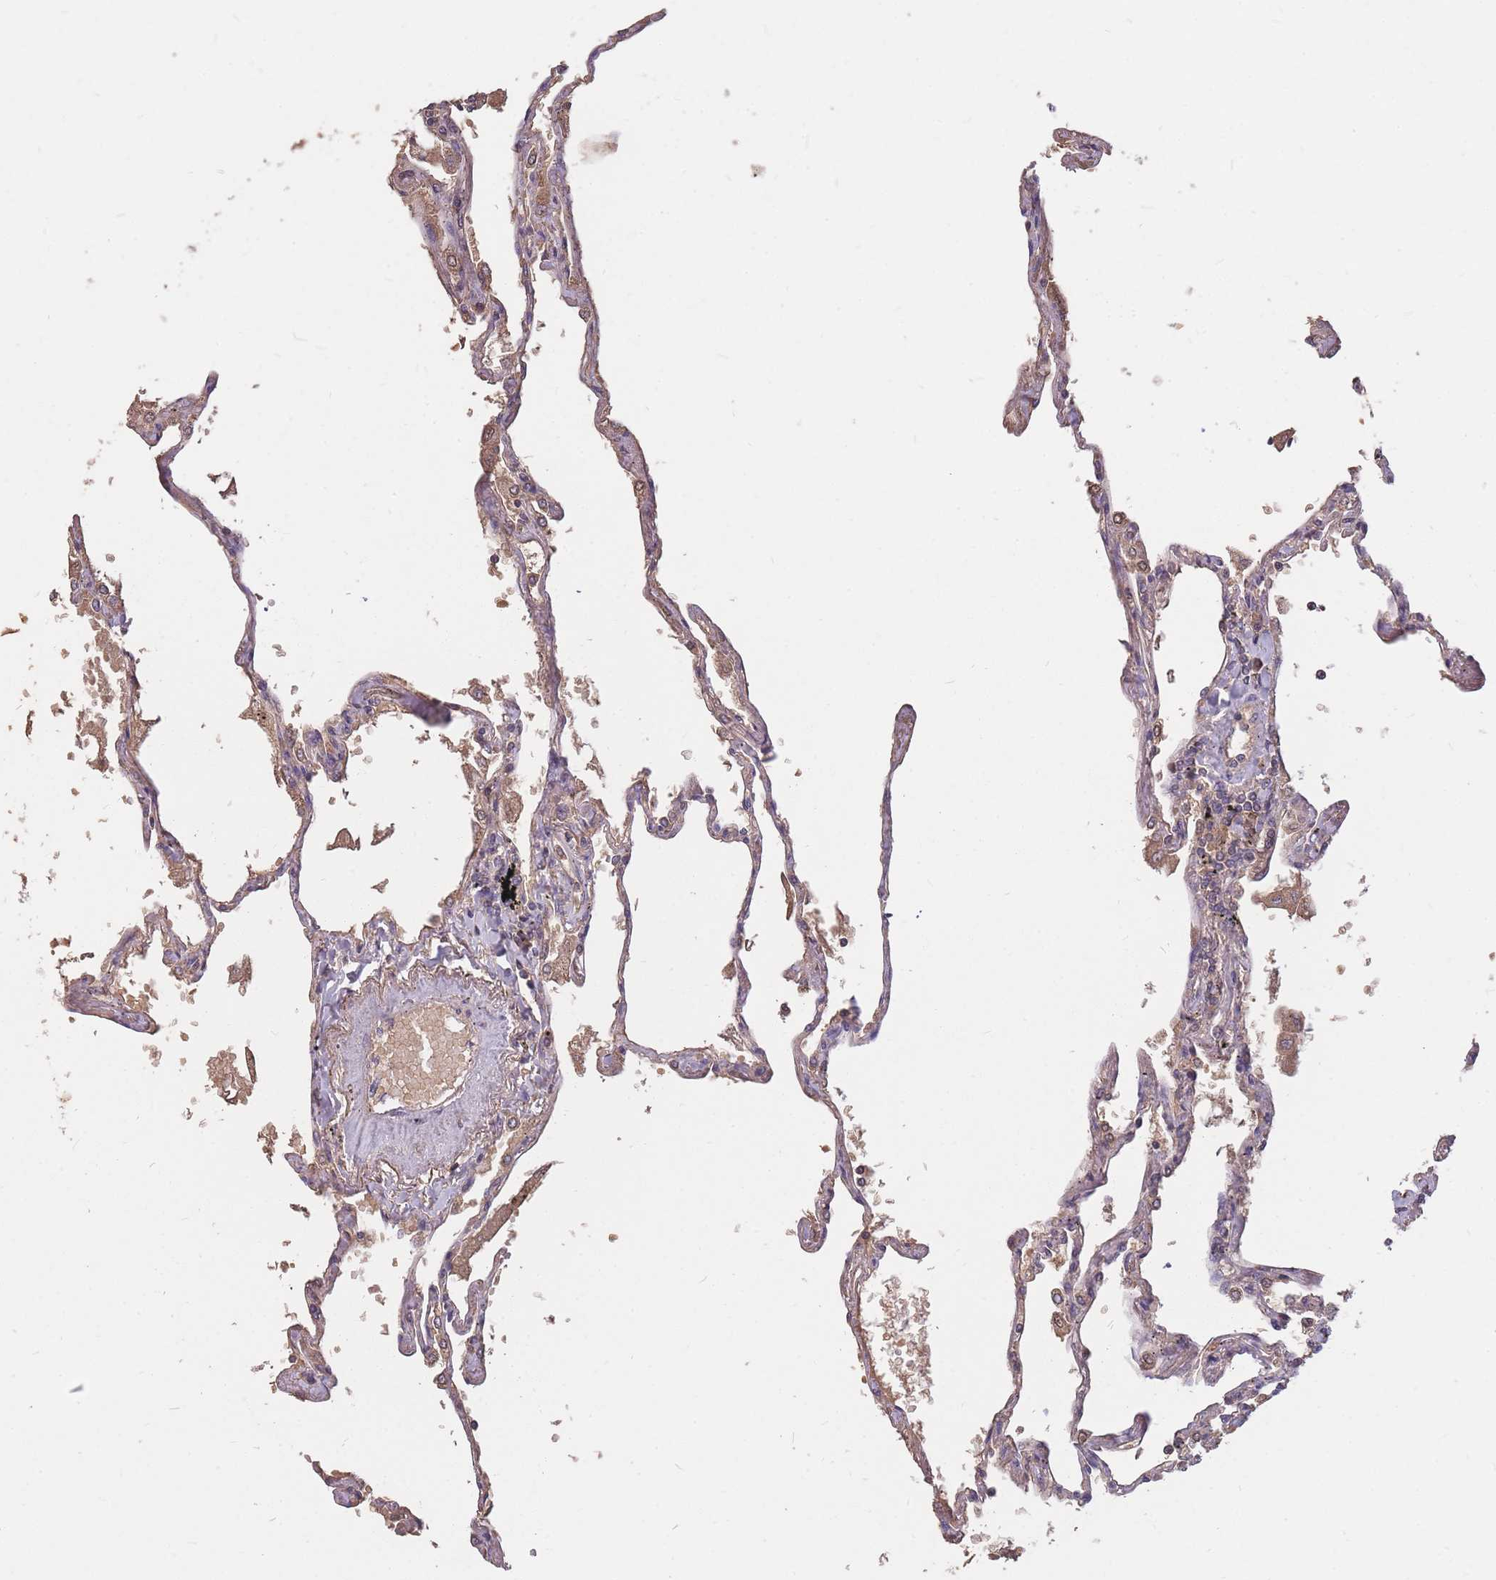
{"staining": {"intensity": "weak", "quantity": "<25%", "location": "cytoplasmic/membranous"}, "tissue": "lung", "cell_type": "Alveolar cells", "image_type": "normal", "snomed": [{"axis": "morphology", "description": "Normal tissue, NOS"}, {"axis": "topography", "description": "Lung"}], "caption": "Immunohistochemical staining of normal human lung exhibits no significant expression in alveolar cells. Nuclei are stained in blue.", "gene": "PTPMT1", "patient": {"sex": "female", "age": 67}}